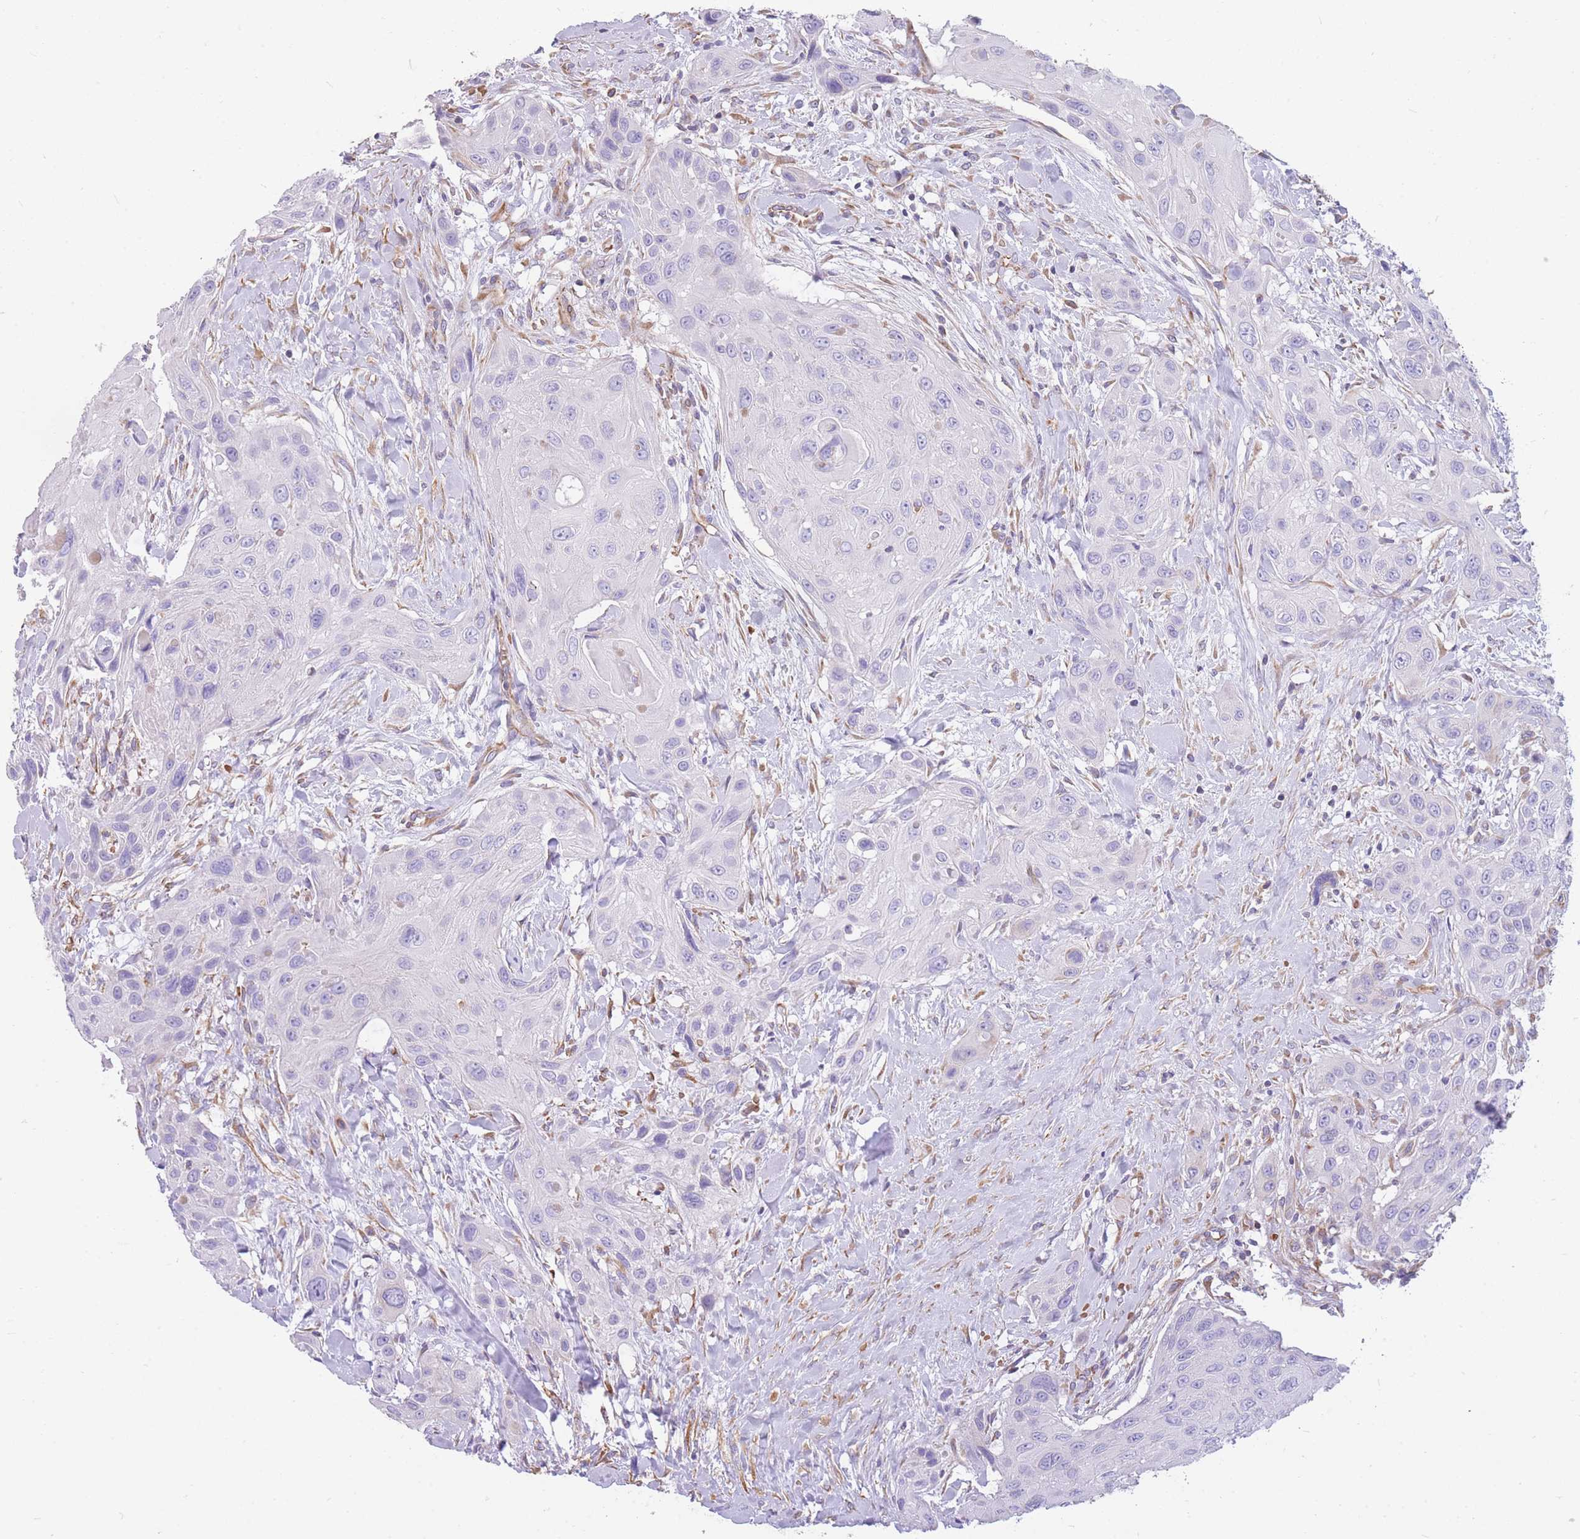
{"staining": {"intensity": "negative", "quantity": "none", "location": "none"}, "tissue": "head and neck cancer", "cell_type": "Tumor cells", "image_type": "cancer", "snomed": [{"axis": "morphology", "description": "Squamous cell carcinoma, NOS"}, {"axis": "topography", "description": "Head-Neck"}], "caption": "IHC image of head and neck squamous cell carcinoma stained for a protein (brown), which reveals no positivity in tumor cells.", "gene": "ANKRD53", "patient": {"sex": "male", "age": 81}}